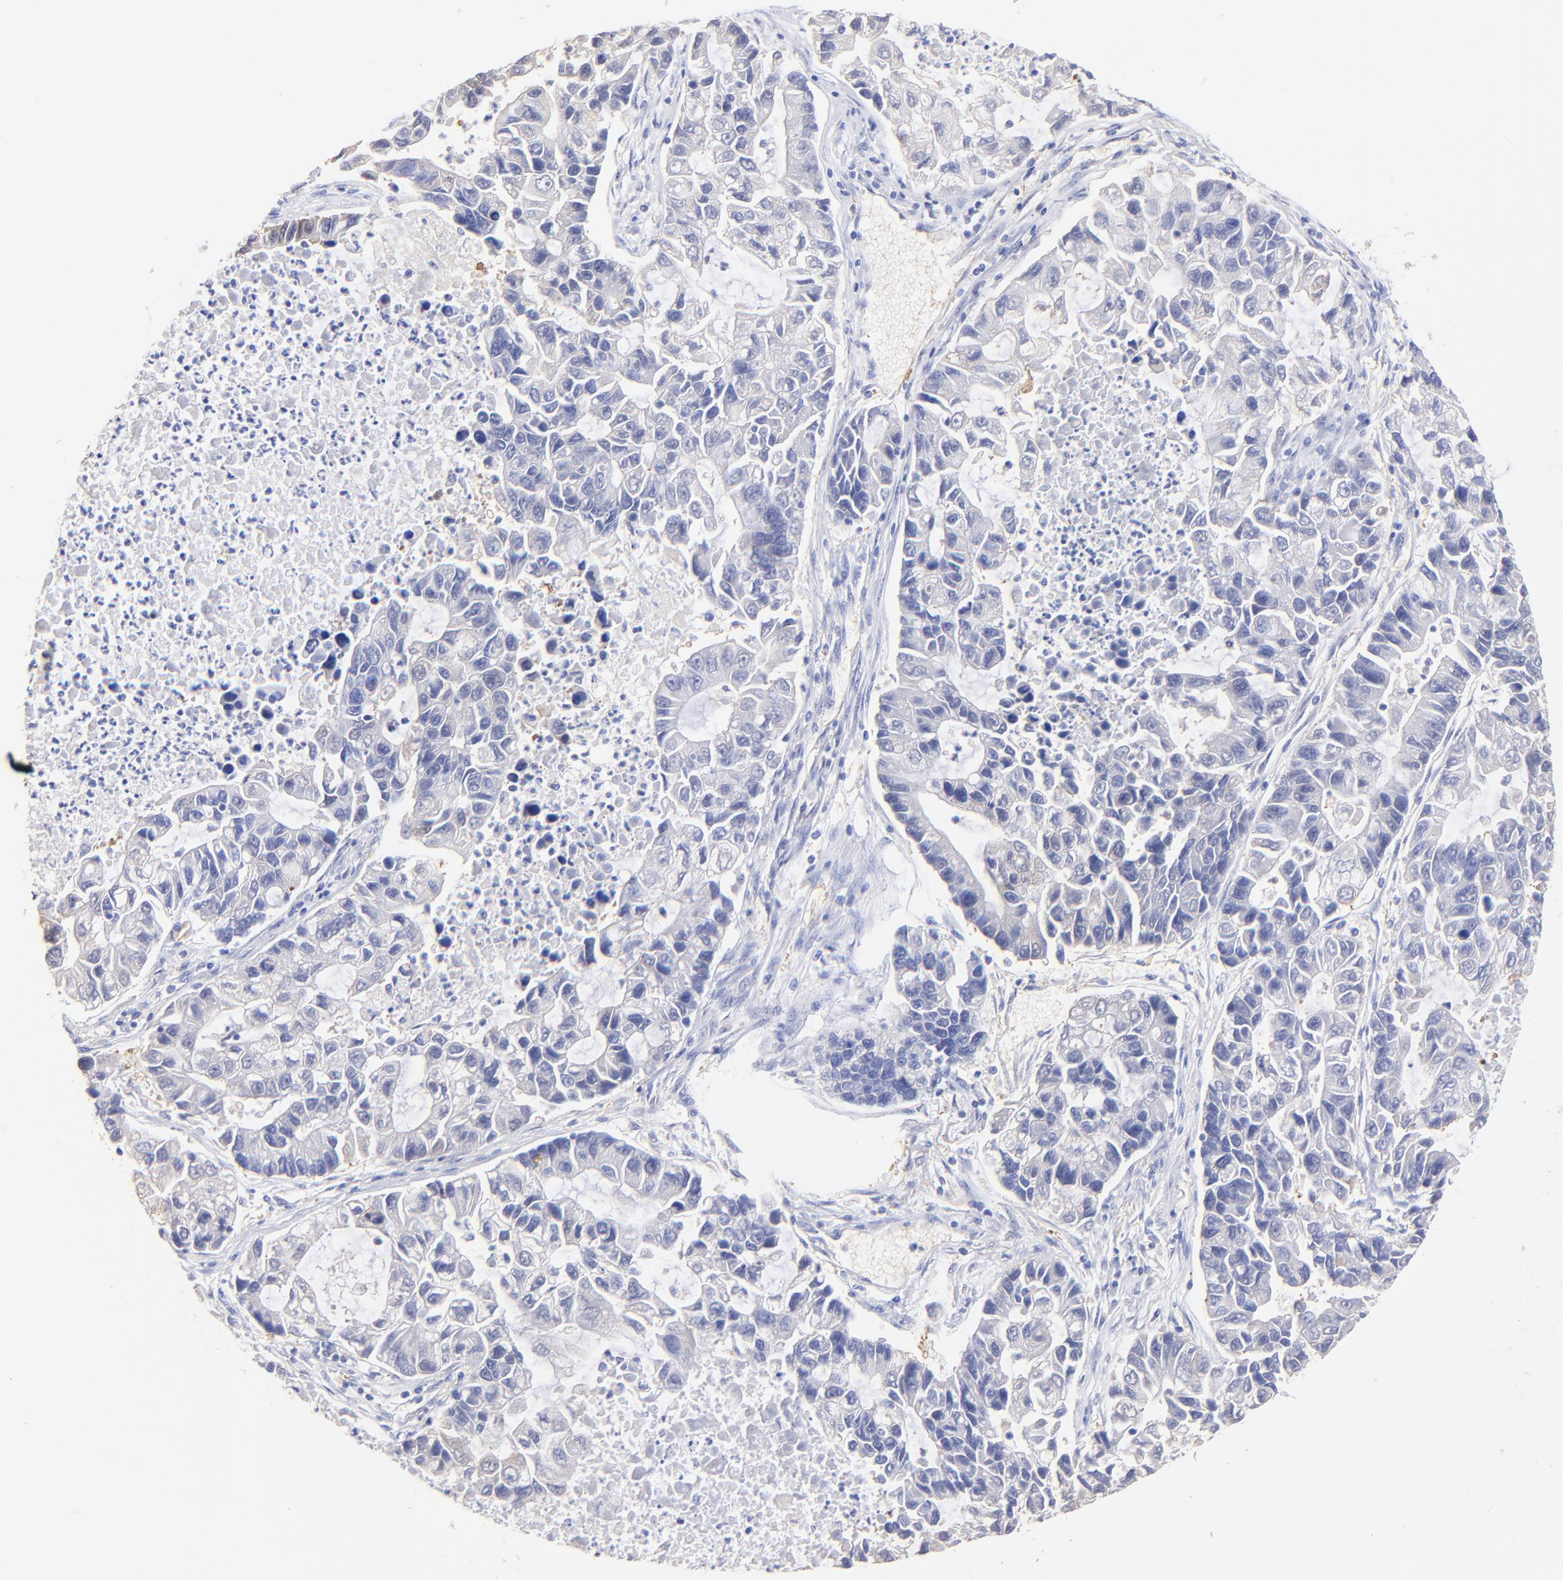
{"staining": {"intensity": "negative", "quantity": "none", "location": "none"}, "tissue": "lung cancer", "cell_type": "Tumor cells", "image_type": "cancer", "snomed": [{"axis": "morphology", "description": "Adenocarcinoma, NOS"}, {"axis": "topography", "description": "Lung"}], "caption": "IHC photomicrograph of lung cancer stained for a protein (brown), which demonstrates no staining in tumor cells.", "gene": "ALDH1A1", "patient": {"sex": "female", "age": 51}}